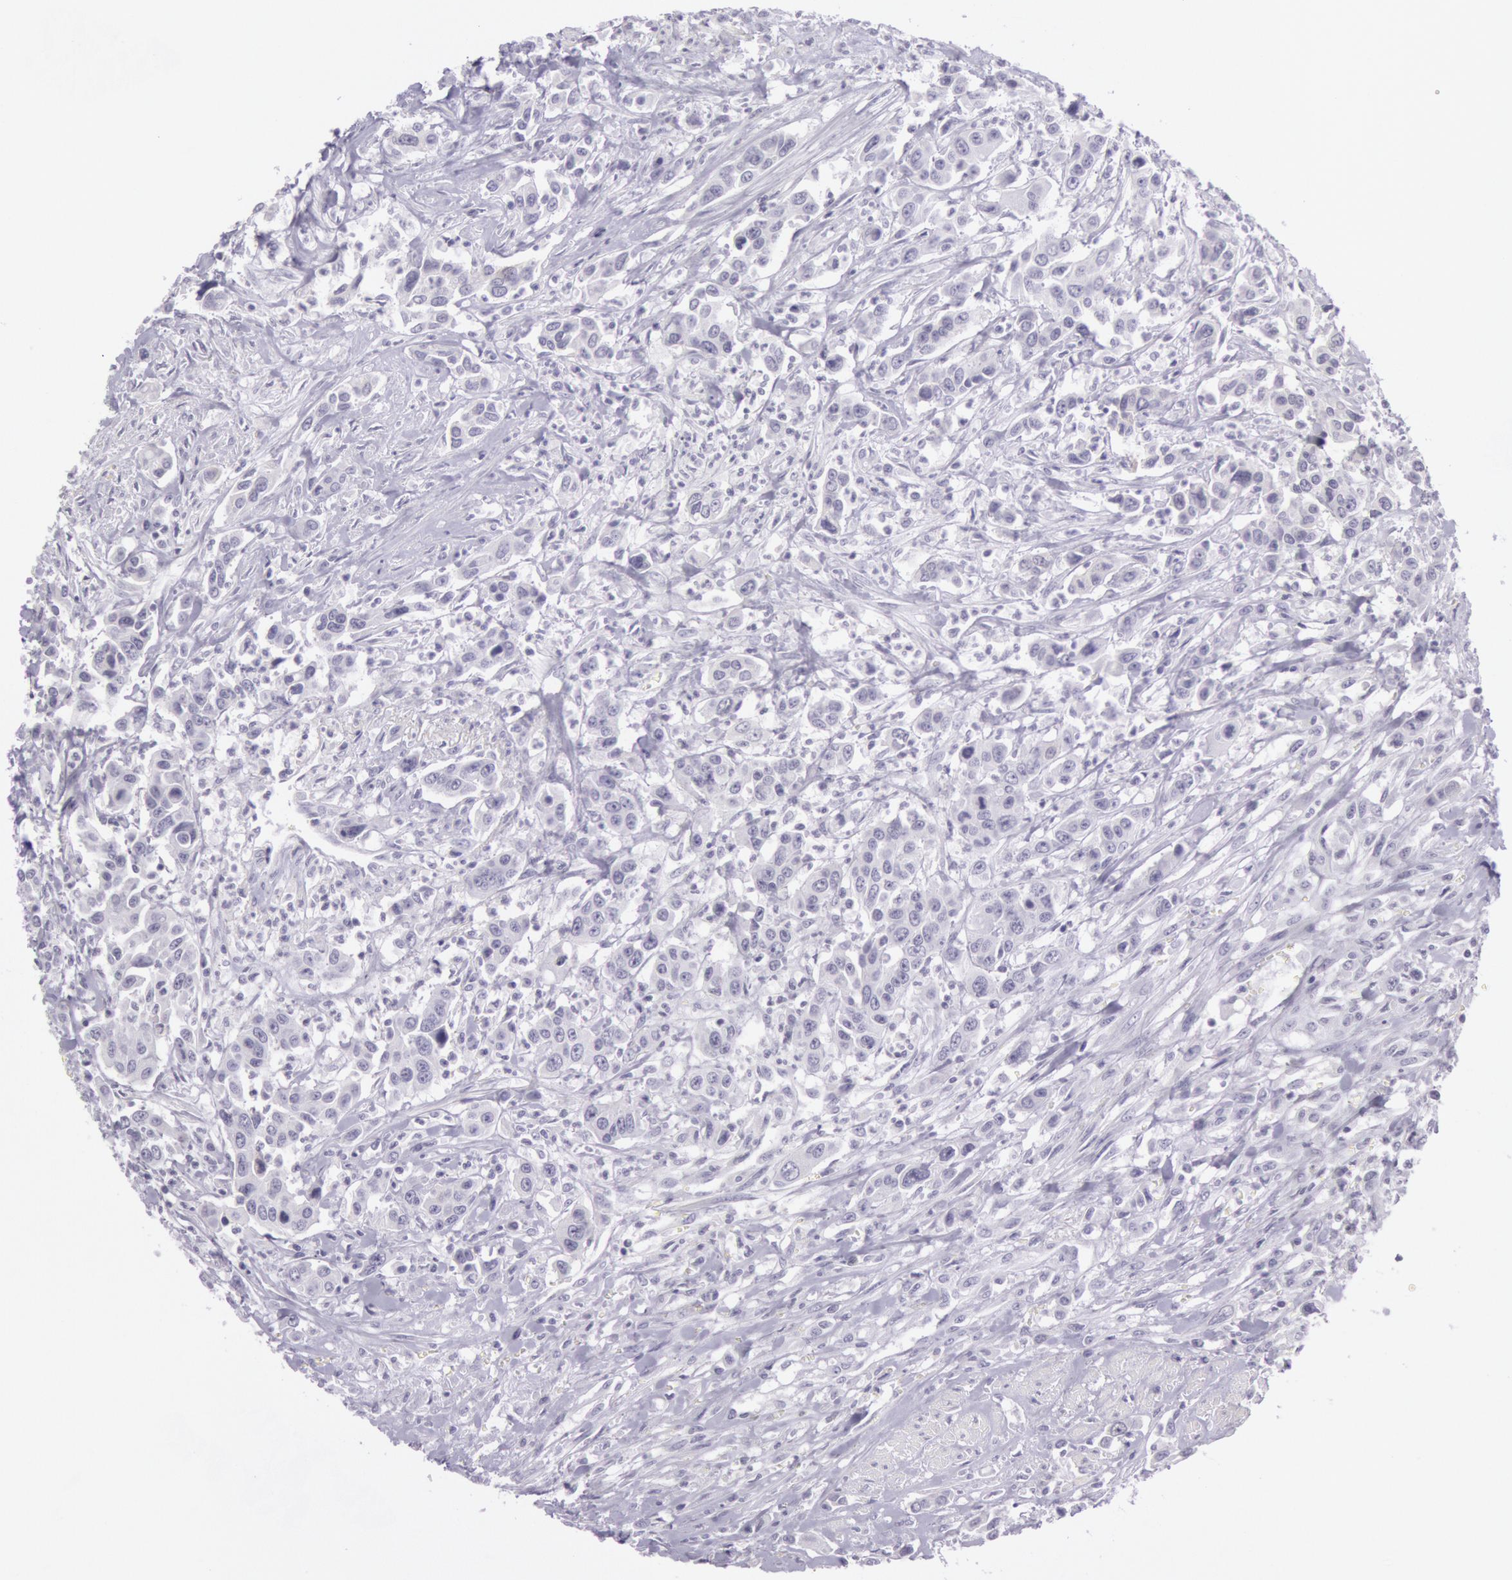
{"staining": {"intensity": "negative", "quantity": "none", "location": "none"}, "tissue": "urothelial cancer", "cell_type": "Tumor cells", "image_type": "cancer", "snomed": [{"axis": "morphology", "description": "Urothelial carcinoma, High grade"}, {"axis": "topography", "description": "Urinary bladder"}], "caption": "IHC micrograph of neoplastic tissue: high-grade urothelial carcinoma stained with DAB (3,3'-diaminobenzidine) reveals no significant protein expression in tumor cells.", "gene": "CKB", "patient": {"sex": "male", "age": 86}}